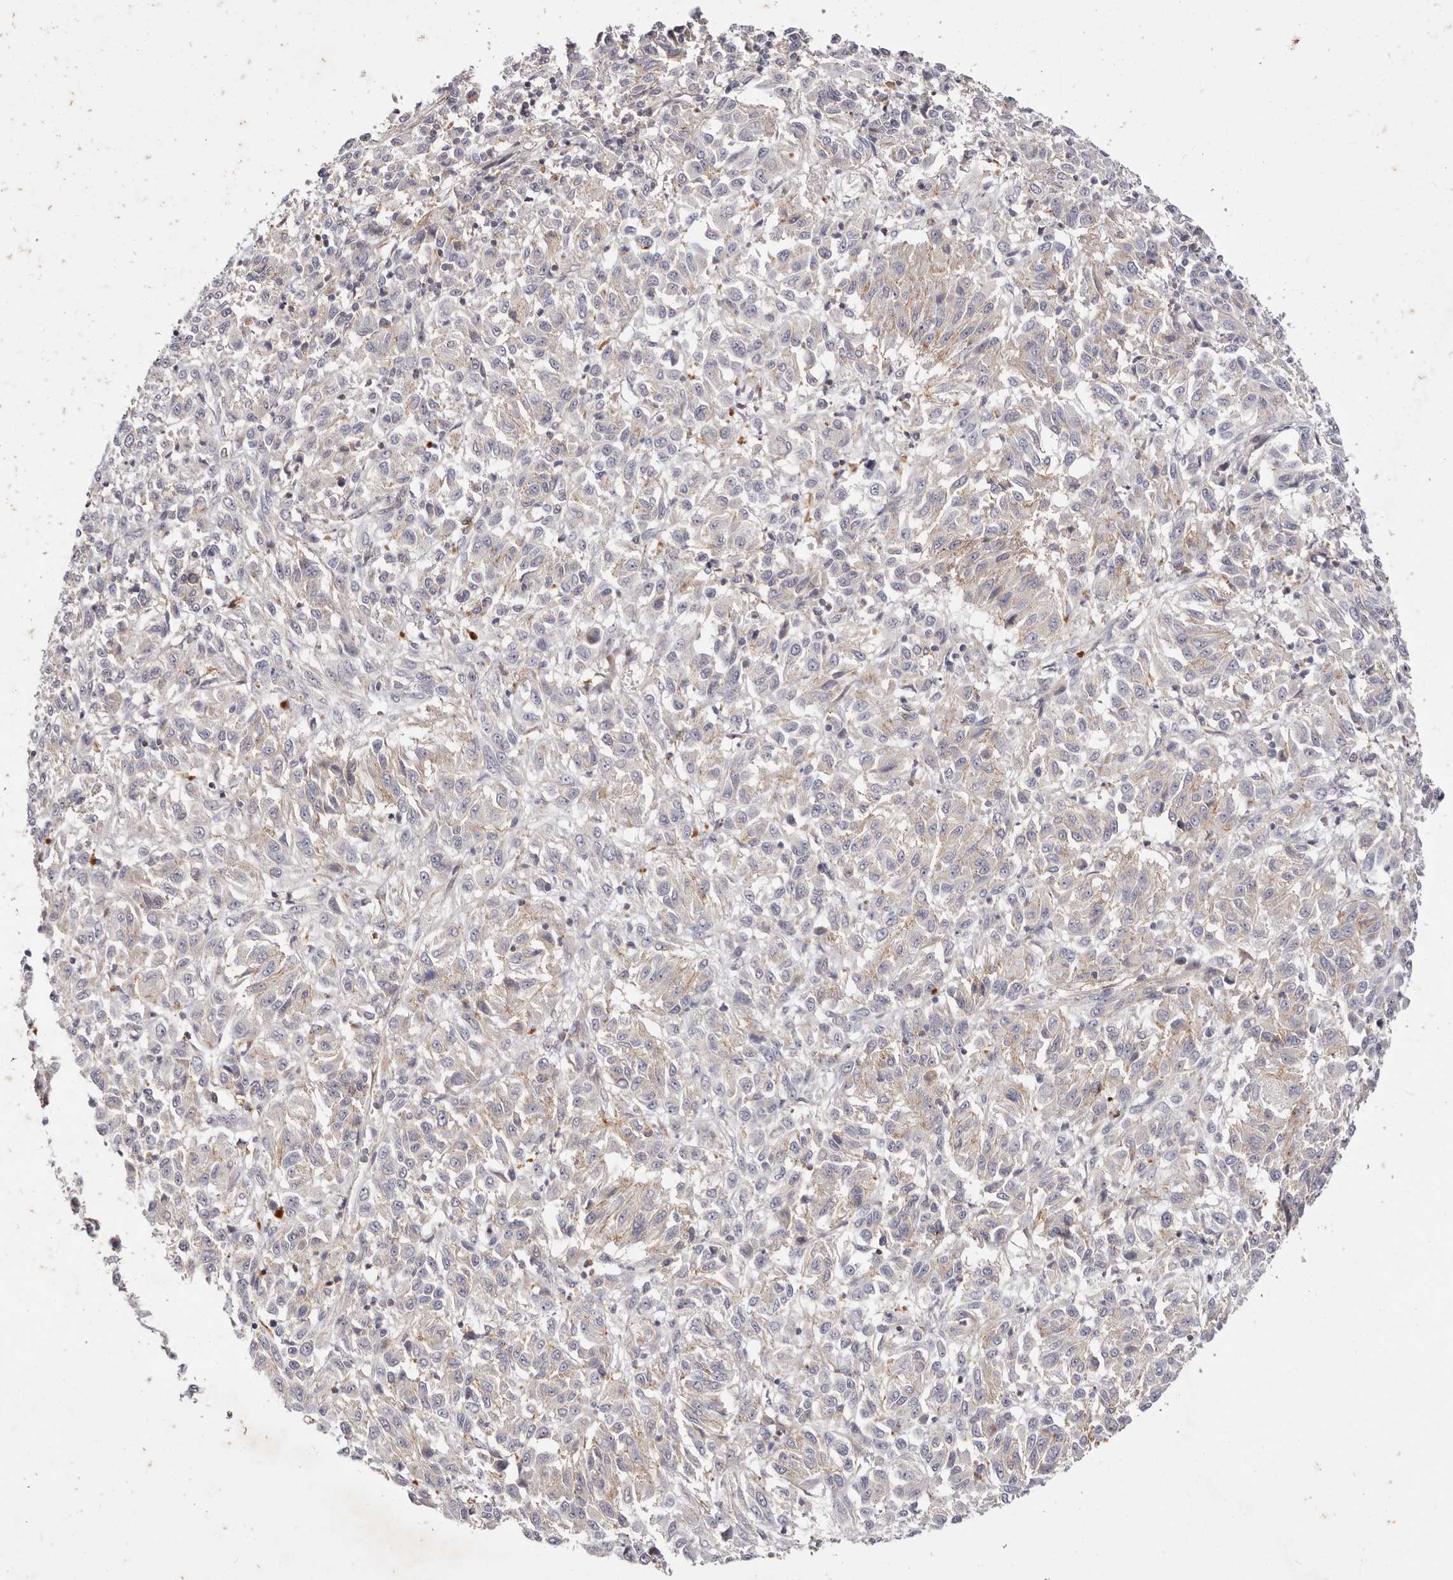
{"staining": {"intensity": "weak", "quantity": "25%-75%", "location": "cytoplasmic/membranous"}, "tissue": "melanoma", "cell_type": "Tumor cells", "image_type": "cancer", "snomed": [{"axis": "morphology", "description": "Malignant melanoma, Metastatic site"}, {"axis": "topography", "description": "Lung"}], "caption": "Melanoma stained with a protein marker demonstrates weak staining in tumor cells.", "gene": "SLC35B2", "patient": {"sex": "male", "age": 64}}